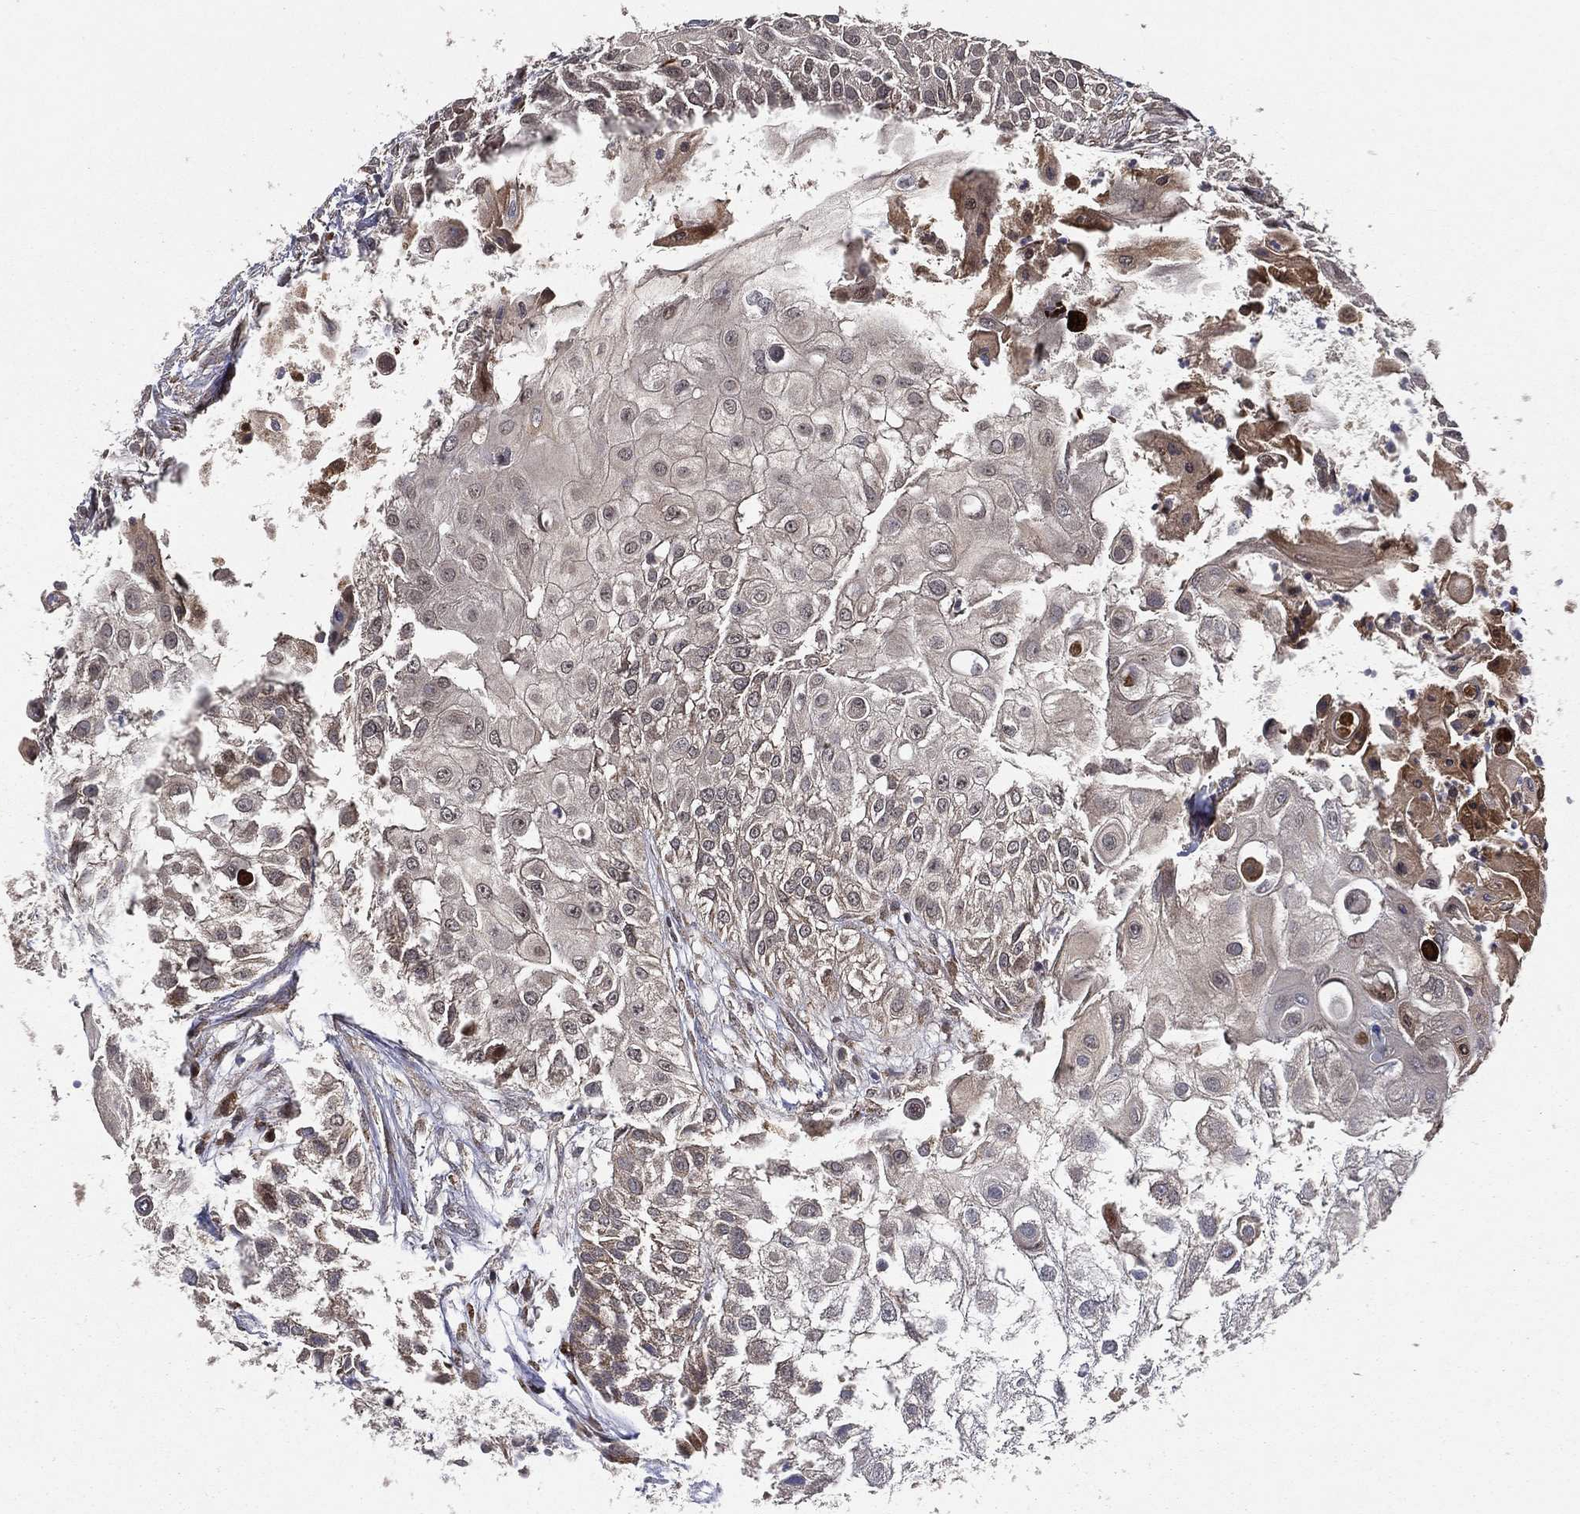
{"staining": {"intensity": "strong", "quantity": "<25%", "location": "cytoplasmic/membranous"}, "tissue": "urothelial cancer", "cell_type": "Tumor cells", "image_type": "cancer", "snomed": [{"axis": "morphology", "description": "Urothelial carcinoma, High grade"}, {"axis": "topography", "description": "Urinary bladder"}], "caption": "This micrograph exhibits IHC staining of human urothelial cancer, with medium strong cytoplasmic/membranous staining in approximately <25% of tumor cells.", "gene": "RAB11FIP4", "patient": {"sex": "female", "age": 79}}